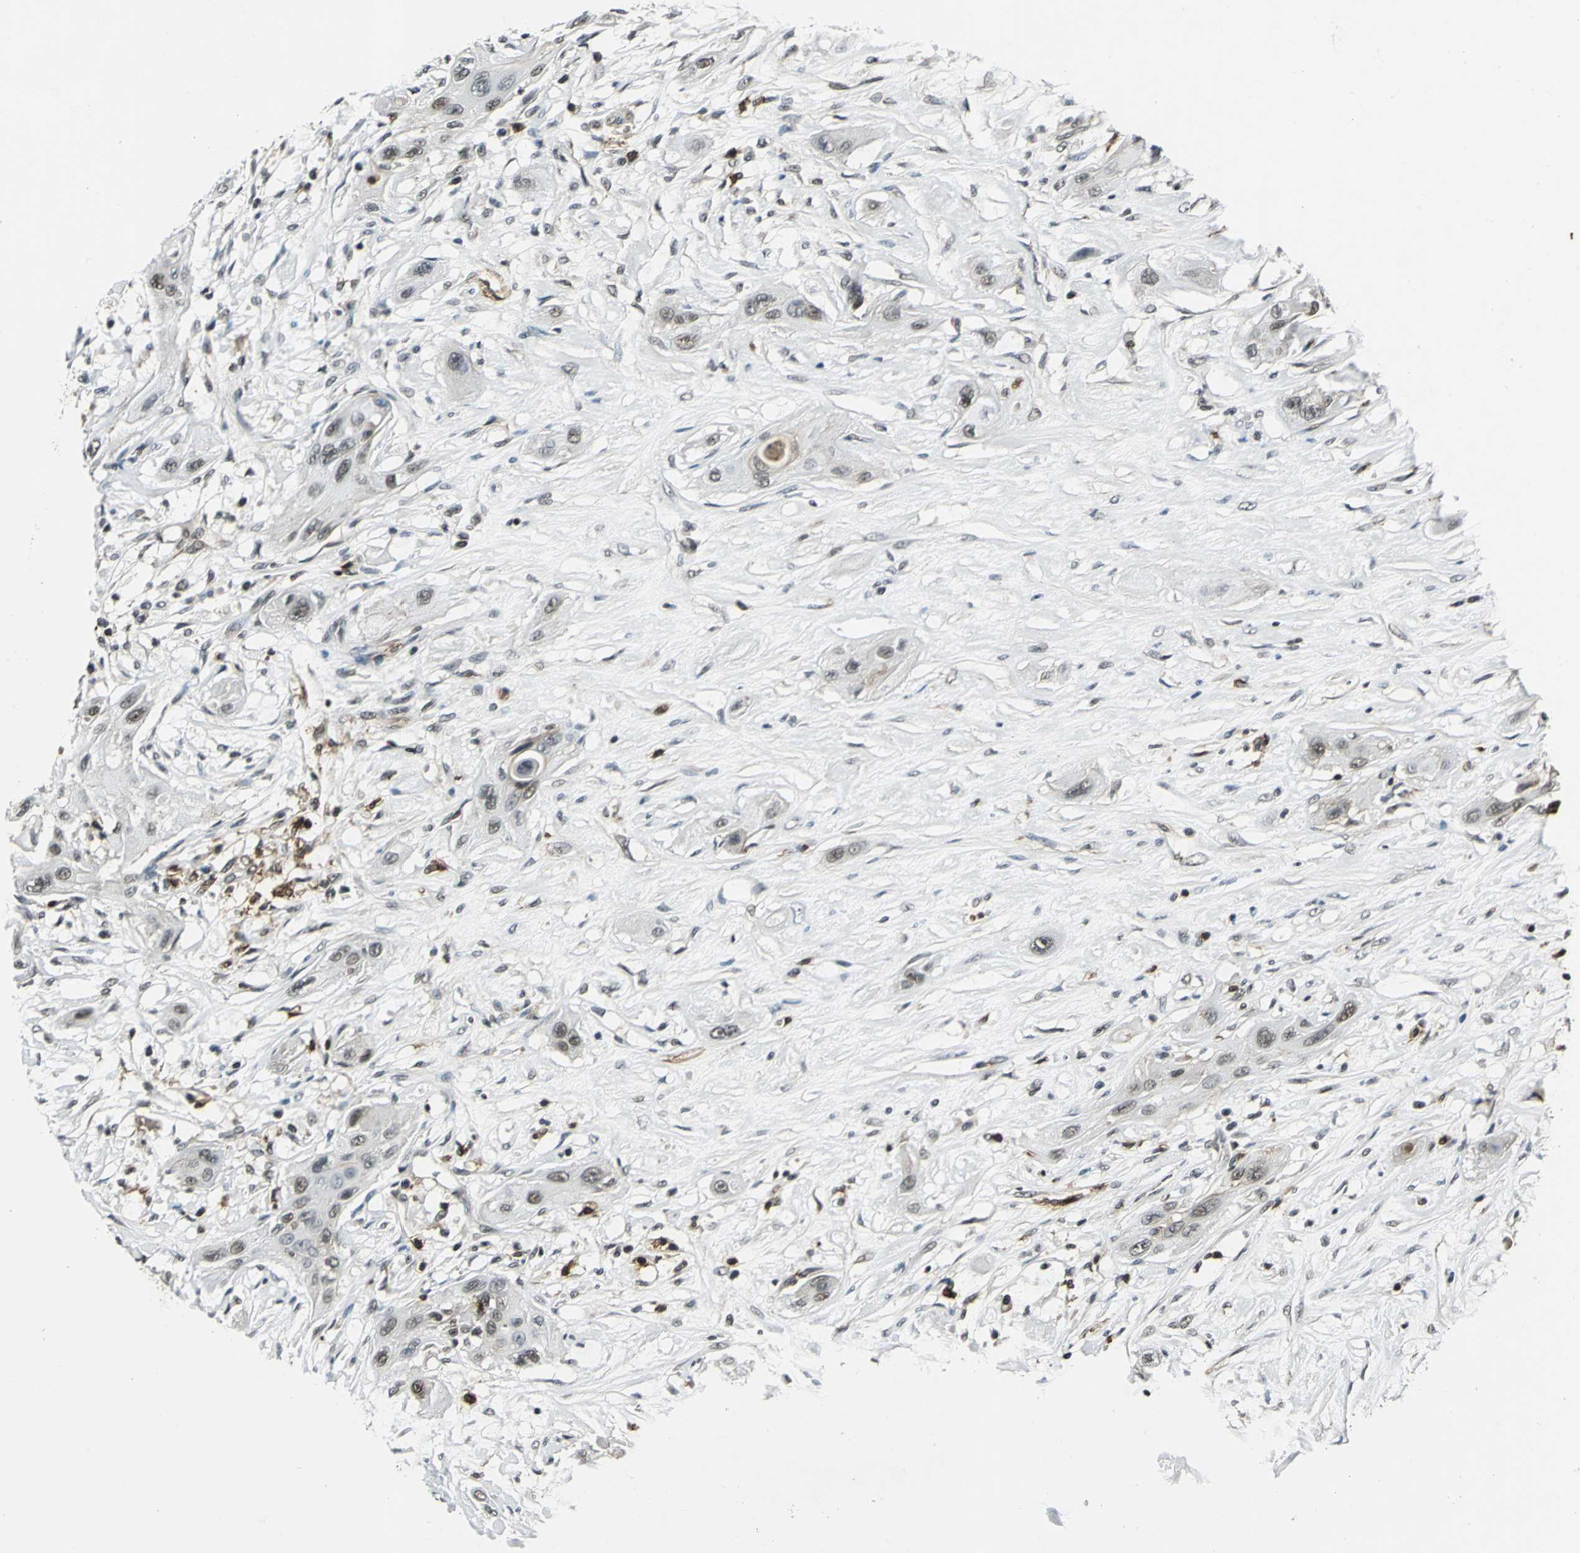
{"staining": {"intensity": "weak", "quantity": "<25%", "location": "nuclear"}, "tissue": "lung cancer", "cell_type": "Tumor cells", "image_type": "cancer", "snomed": [{"axis": "morphology", "description": "Squamous cell carcinoma, NOS"}, {"axis": "topography", "description": "Lung"}], "caption": "Human lung cancer stained for a protein using immunohistochemistry (IHC) reveals no positivity in tumor cells.", "gene": "NR2C2", "patient": {"sex": "female", "age": 47}}